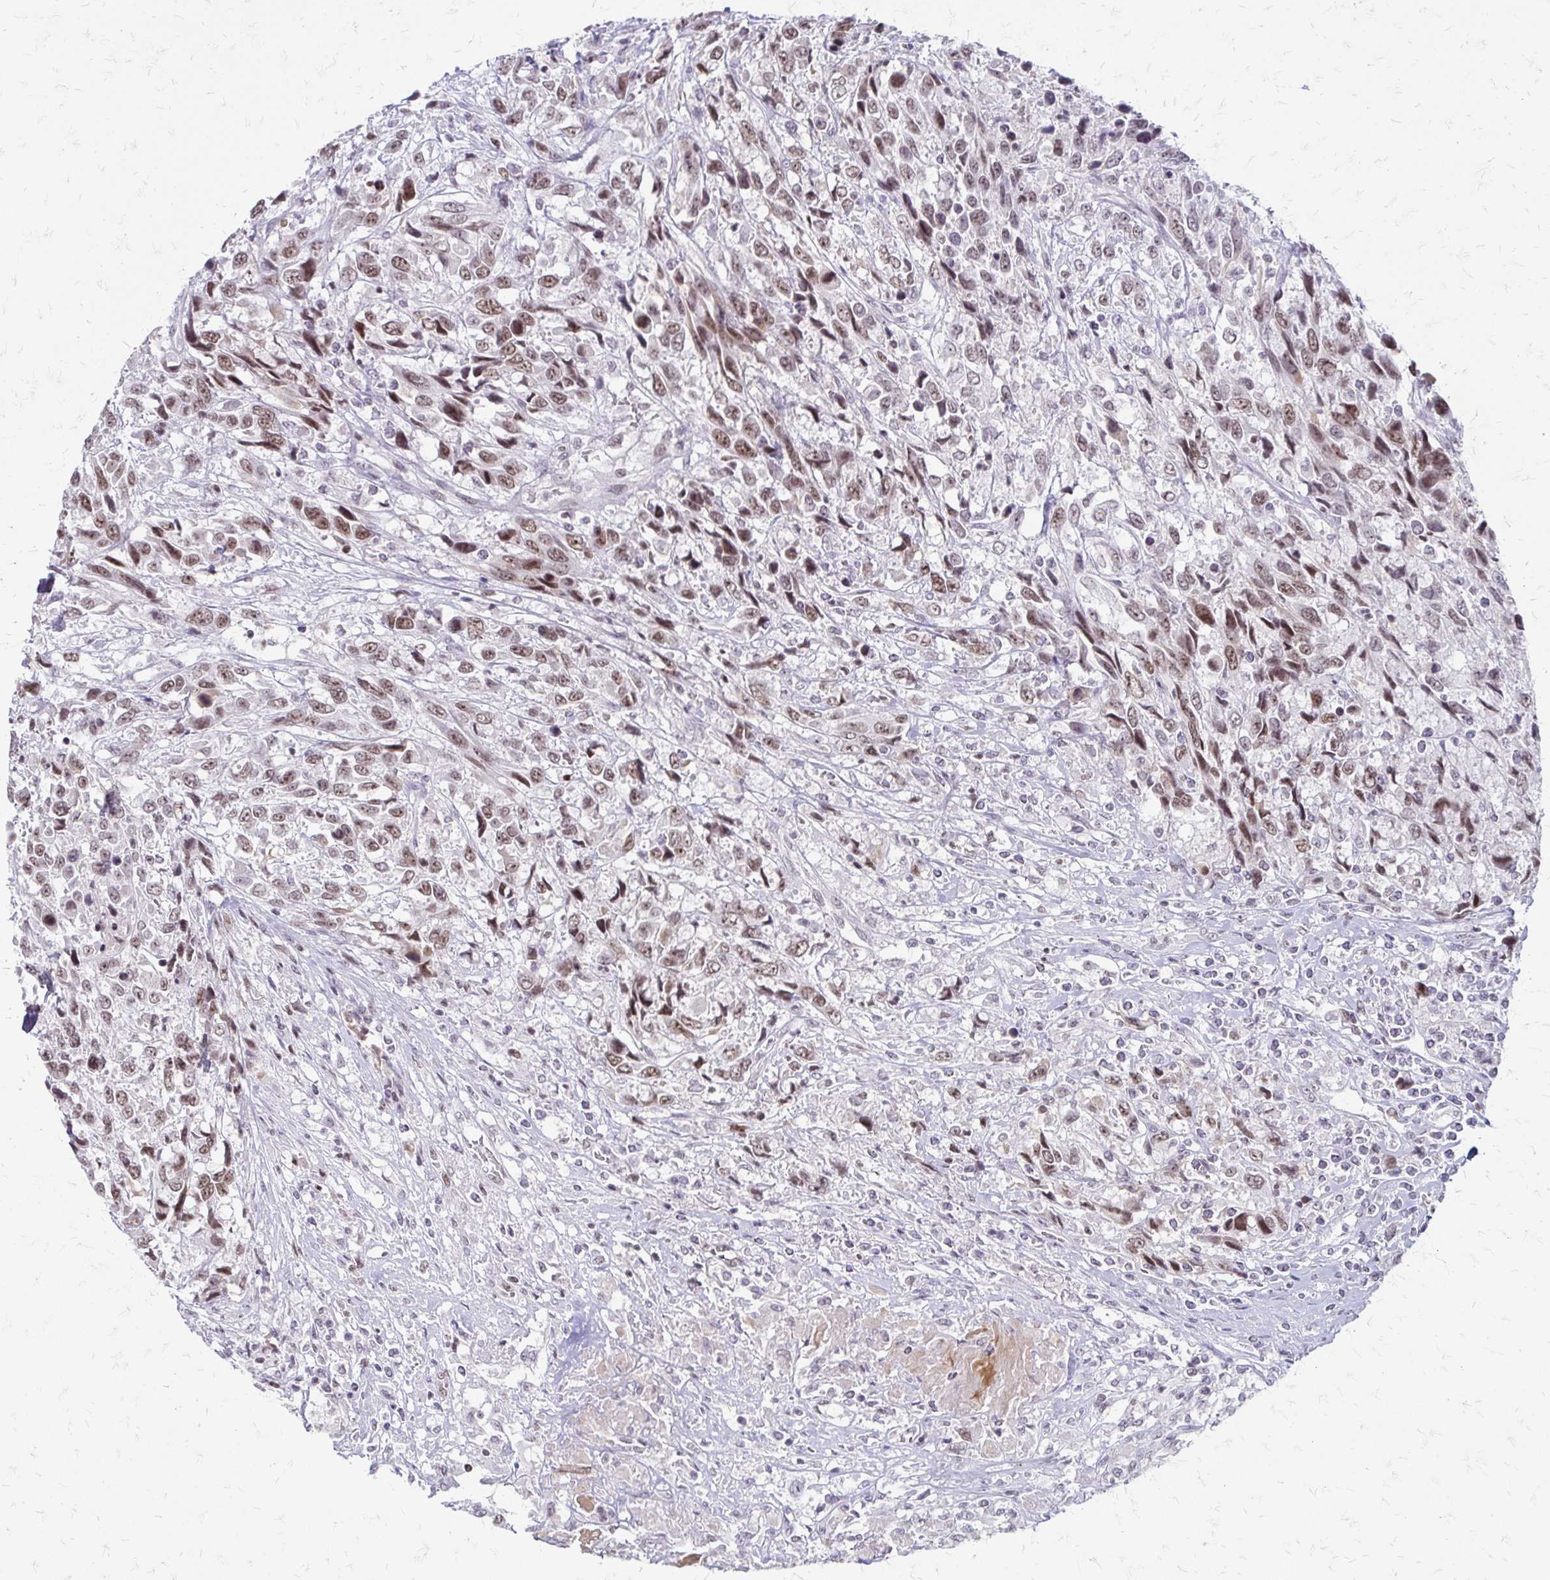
{"staining": {"intensity": "moderate", "quantity": ">75%", "location": "nuclear"}, "tissue": "urothelial cancer", "cell_type": "Tumor cells", "image_type": "cancer", "snomed": [{"axis": "morphology", "description": "Urothelial carcinoma, High grade"}, {"axis": "topography", "description": "Urinary bladder"}], "caption": "Tumor cells exhibit medium levels of moderate nuclear positivity in about >75% of cells in human urothelial cancer.", "gene": "EED", "patient": {"sex": "female", "age": 70}}